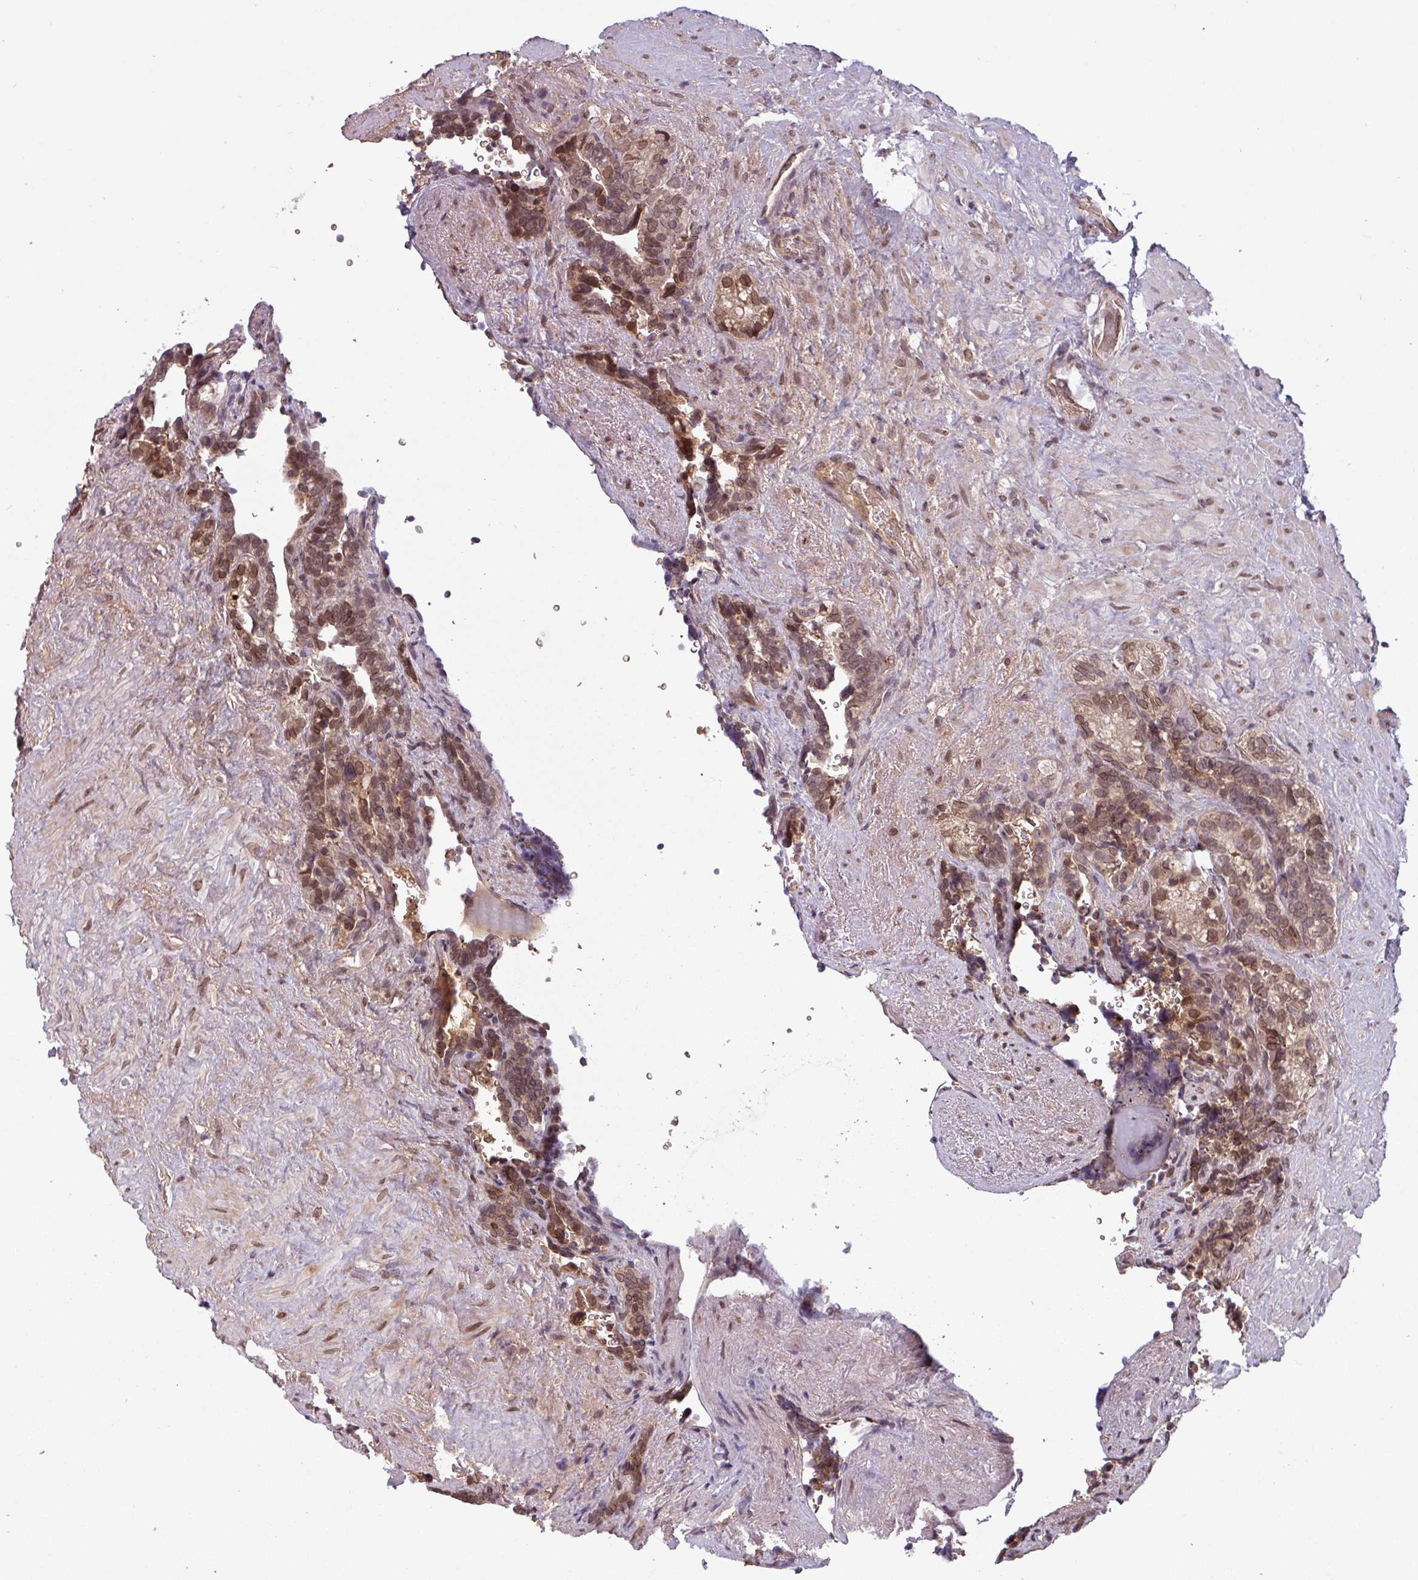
{"staining": {"intensity": "moderate", "quantity": ">75%", "location": "nuclear"}, "tissue": "seminal vesicle", "cell_type": "Glandular cells", "image_type": "normal", "snomed": [{"axis": "morphology", "description": "Normal tissue, NOS"}, {"axis": "topography", "description": "Seminal veicle"}], "caption": "IHC staining of normal seminal vesicle, which reveals medium levels of moderate nuclear positivity in approximately >75% of glandular cells indicating moderate nuclear protein staining. The staining was performed using DAB (3,3'-diaminobenzidine) (brown) for protein detection and nuclei were counterstained in hematoxylin (blue).", "gene": "RBM4B", "patient": {"sex": "male", "age": 62}}